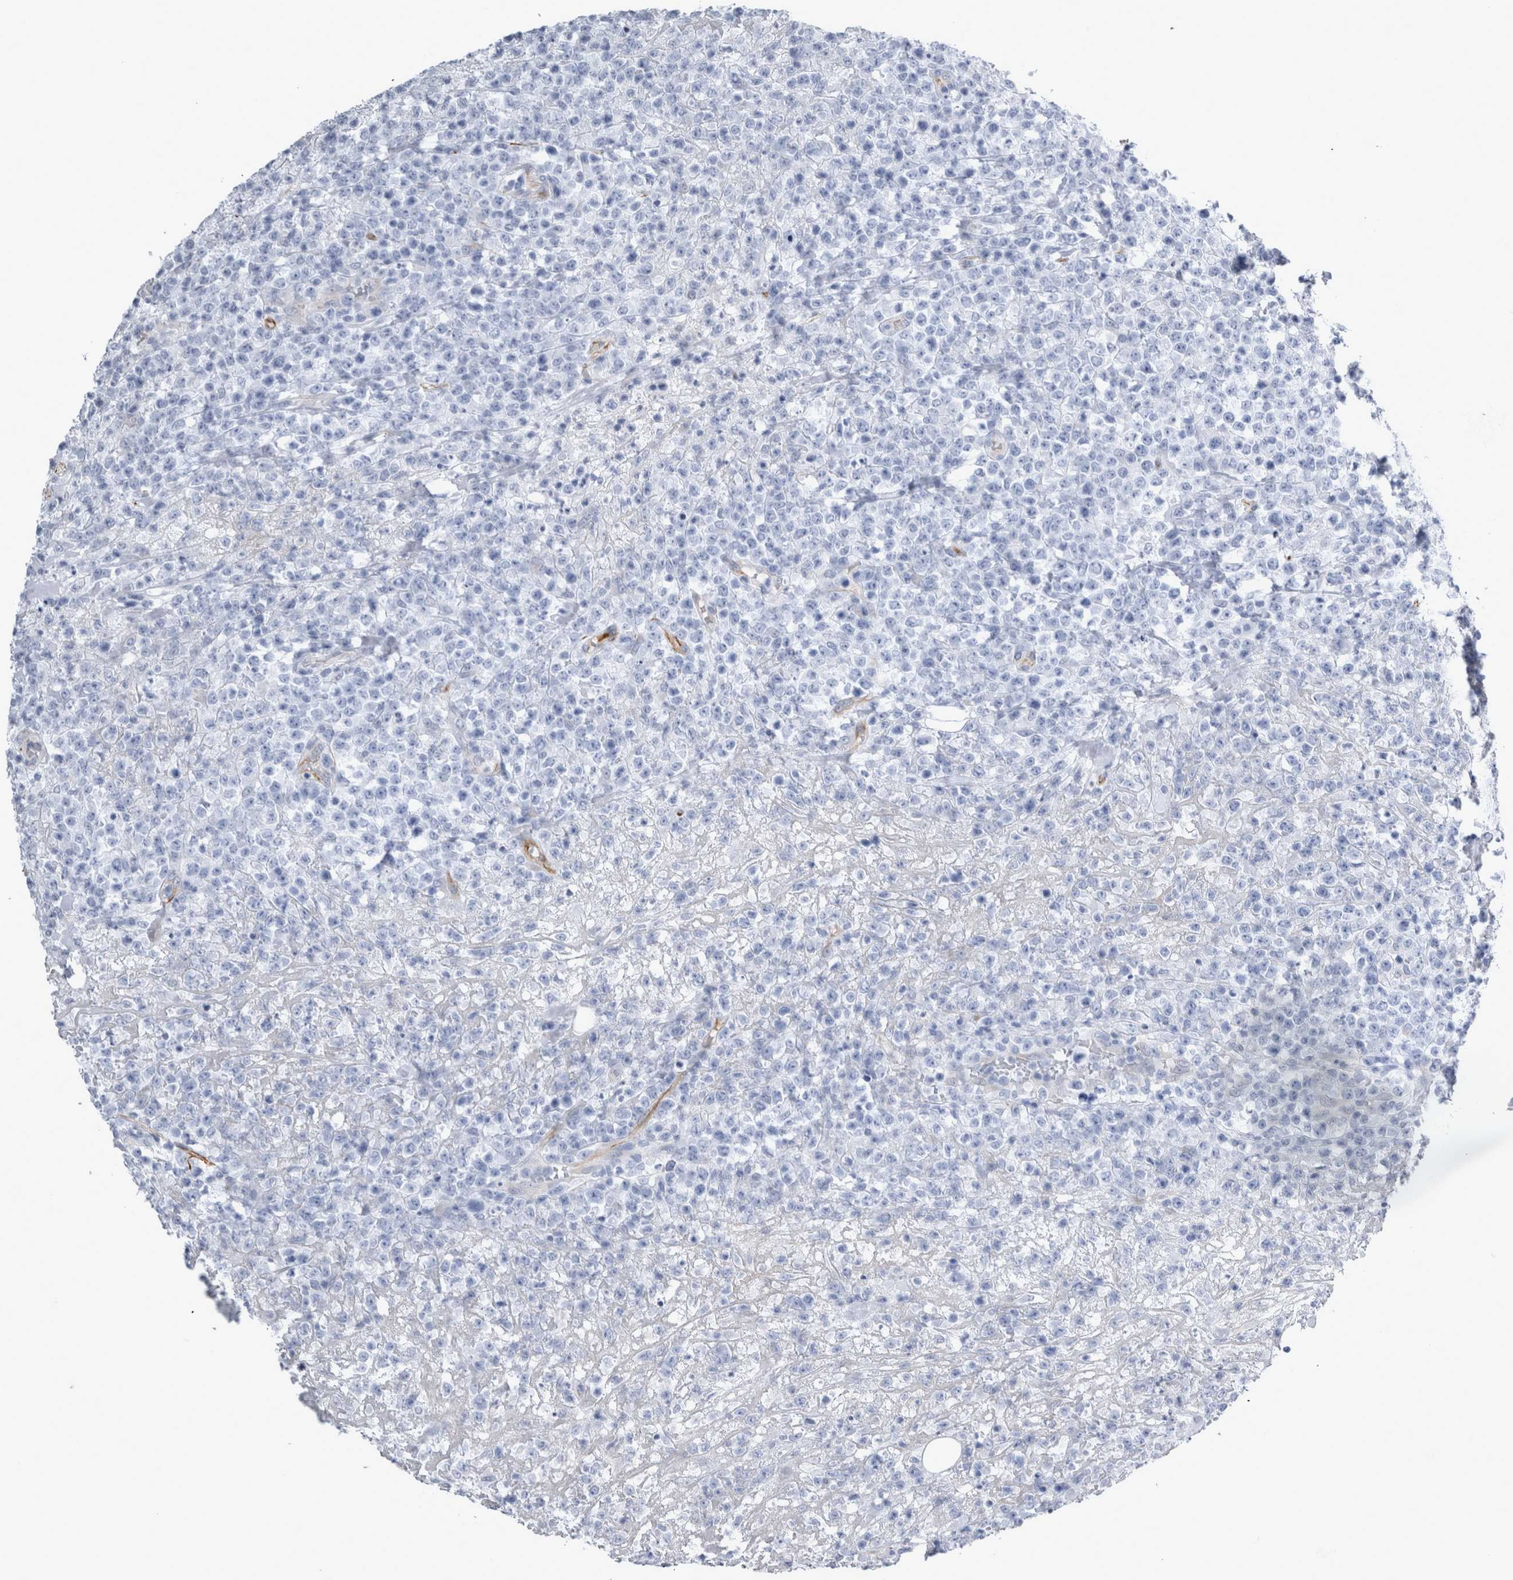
{"staining": {"intensity": "negative", "quantity": "none", "location": "none"}, "tissue": "lymphoma", "cell_type": "Tumor cells", "image_type": "cancer", "snomed": [{"axis": "morphology", "description": "Malignant lymphoma, non-Hodgkin's type, High grade"}, {"axis": "topography", "description": "Colon"}], "caption": "The image exhibits no staining of tumor cells in lymphoma.", "gene": "VWDE", "patient": {"sex": "female", "age": 53}}